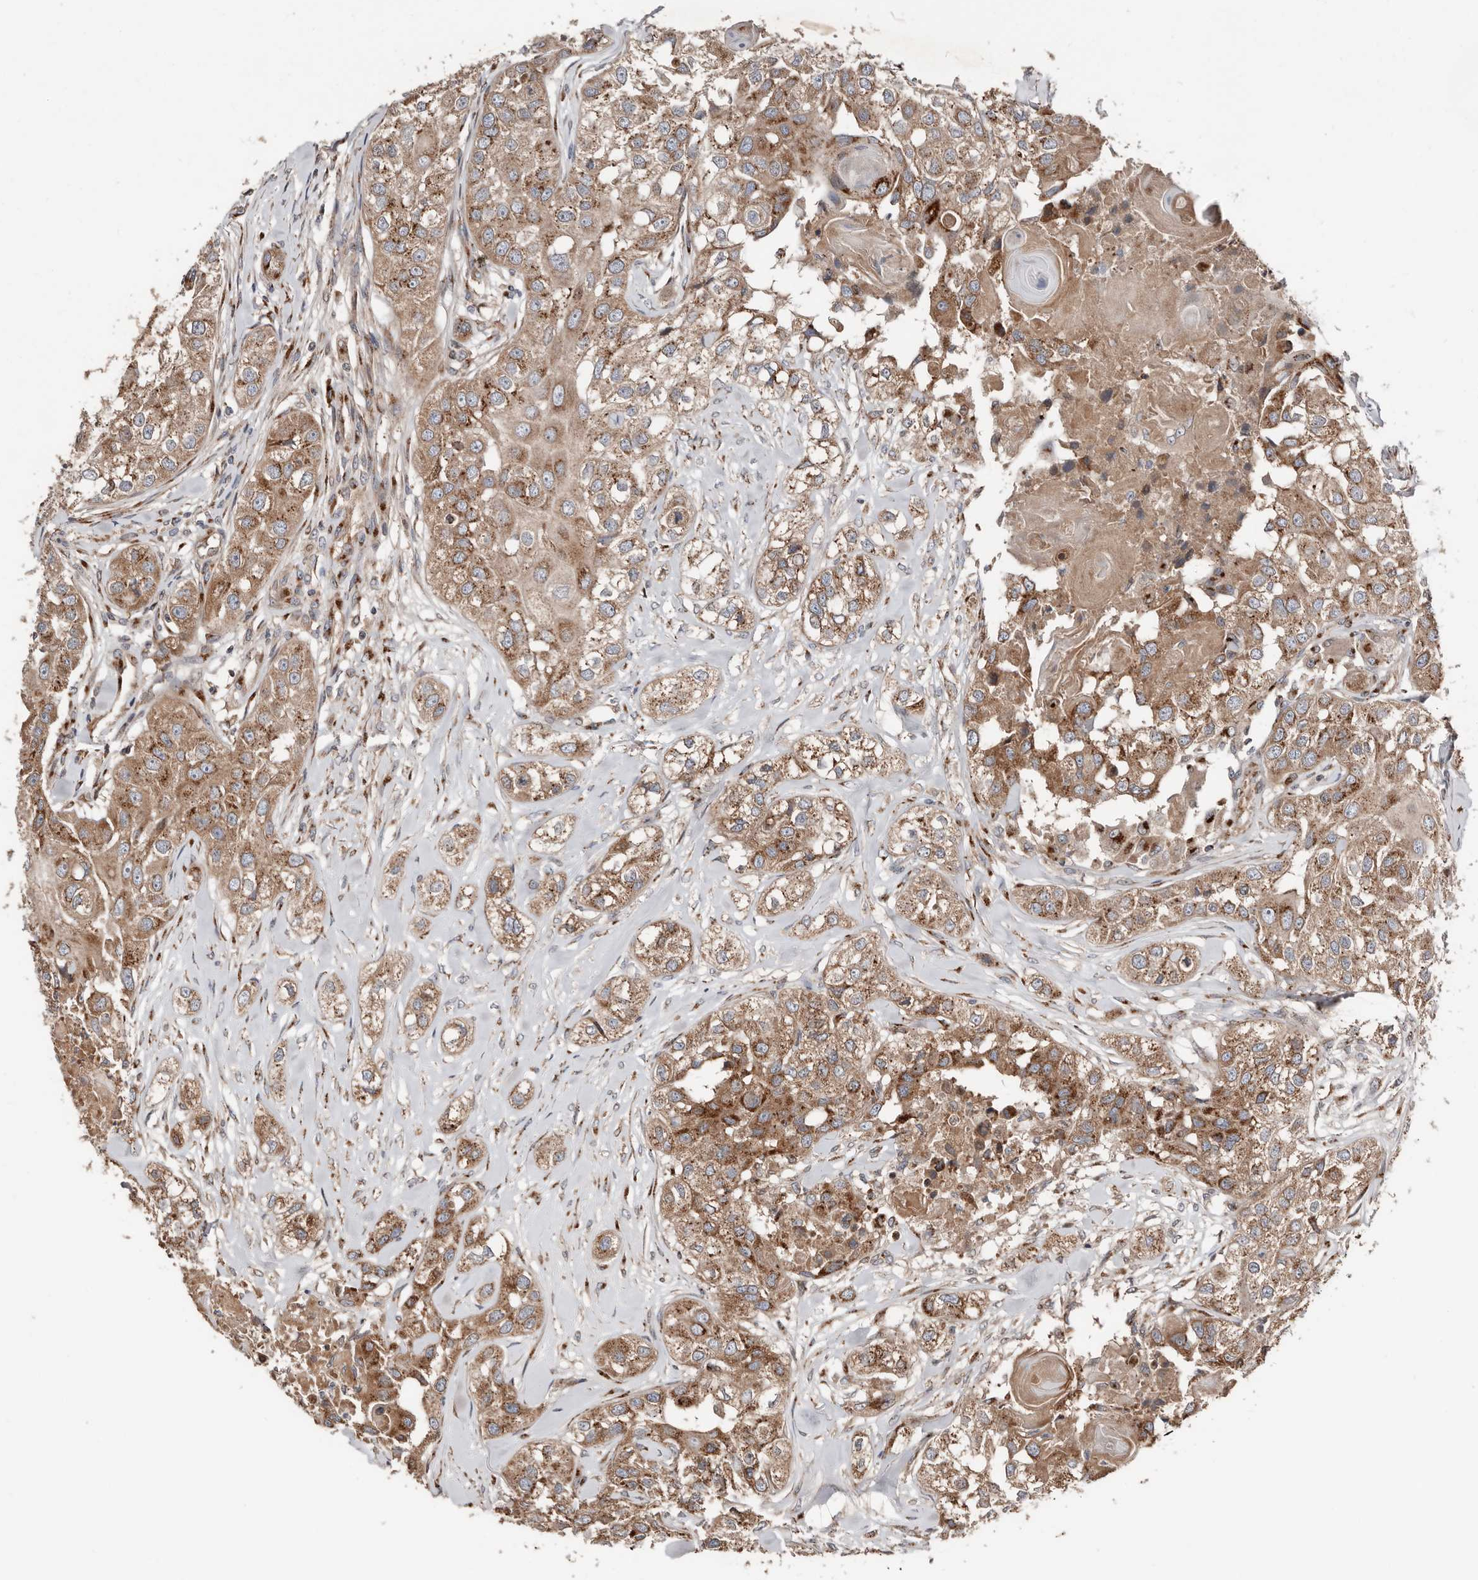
{"staining": {"intensity": "moderate", "quantity": ">75%", "location": "cytoplasmic/membranous"}, "tissue": "head and neck cancer", "cell_type": "Tumor cells", "image_type": "cancer", "snomed": [{"axis": "morphology", "description": "Normal tissue, NOS"}, {"axis": "morphology", "description": "Squamous cell carcinoma, NOS"}, {"axis": "topography", "description": "Skeletal muscle"}, {"axis": "topography", "description": "Head-Neck"}], "caption": "Immunohistochemical staining of head and neck cancer displays medium levels of moderate cytoplasmic/membranous protein staining in approximately >75% of tumor cells.", "gene": "COG1", "patient": {"sex": "male", "age": 51}}